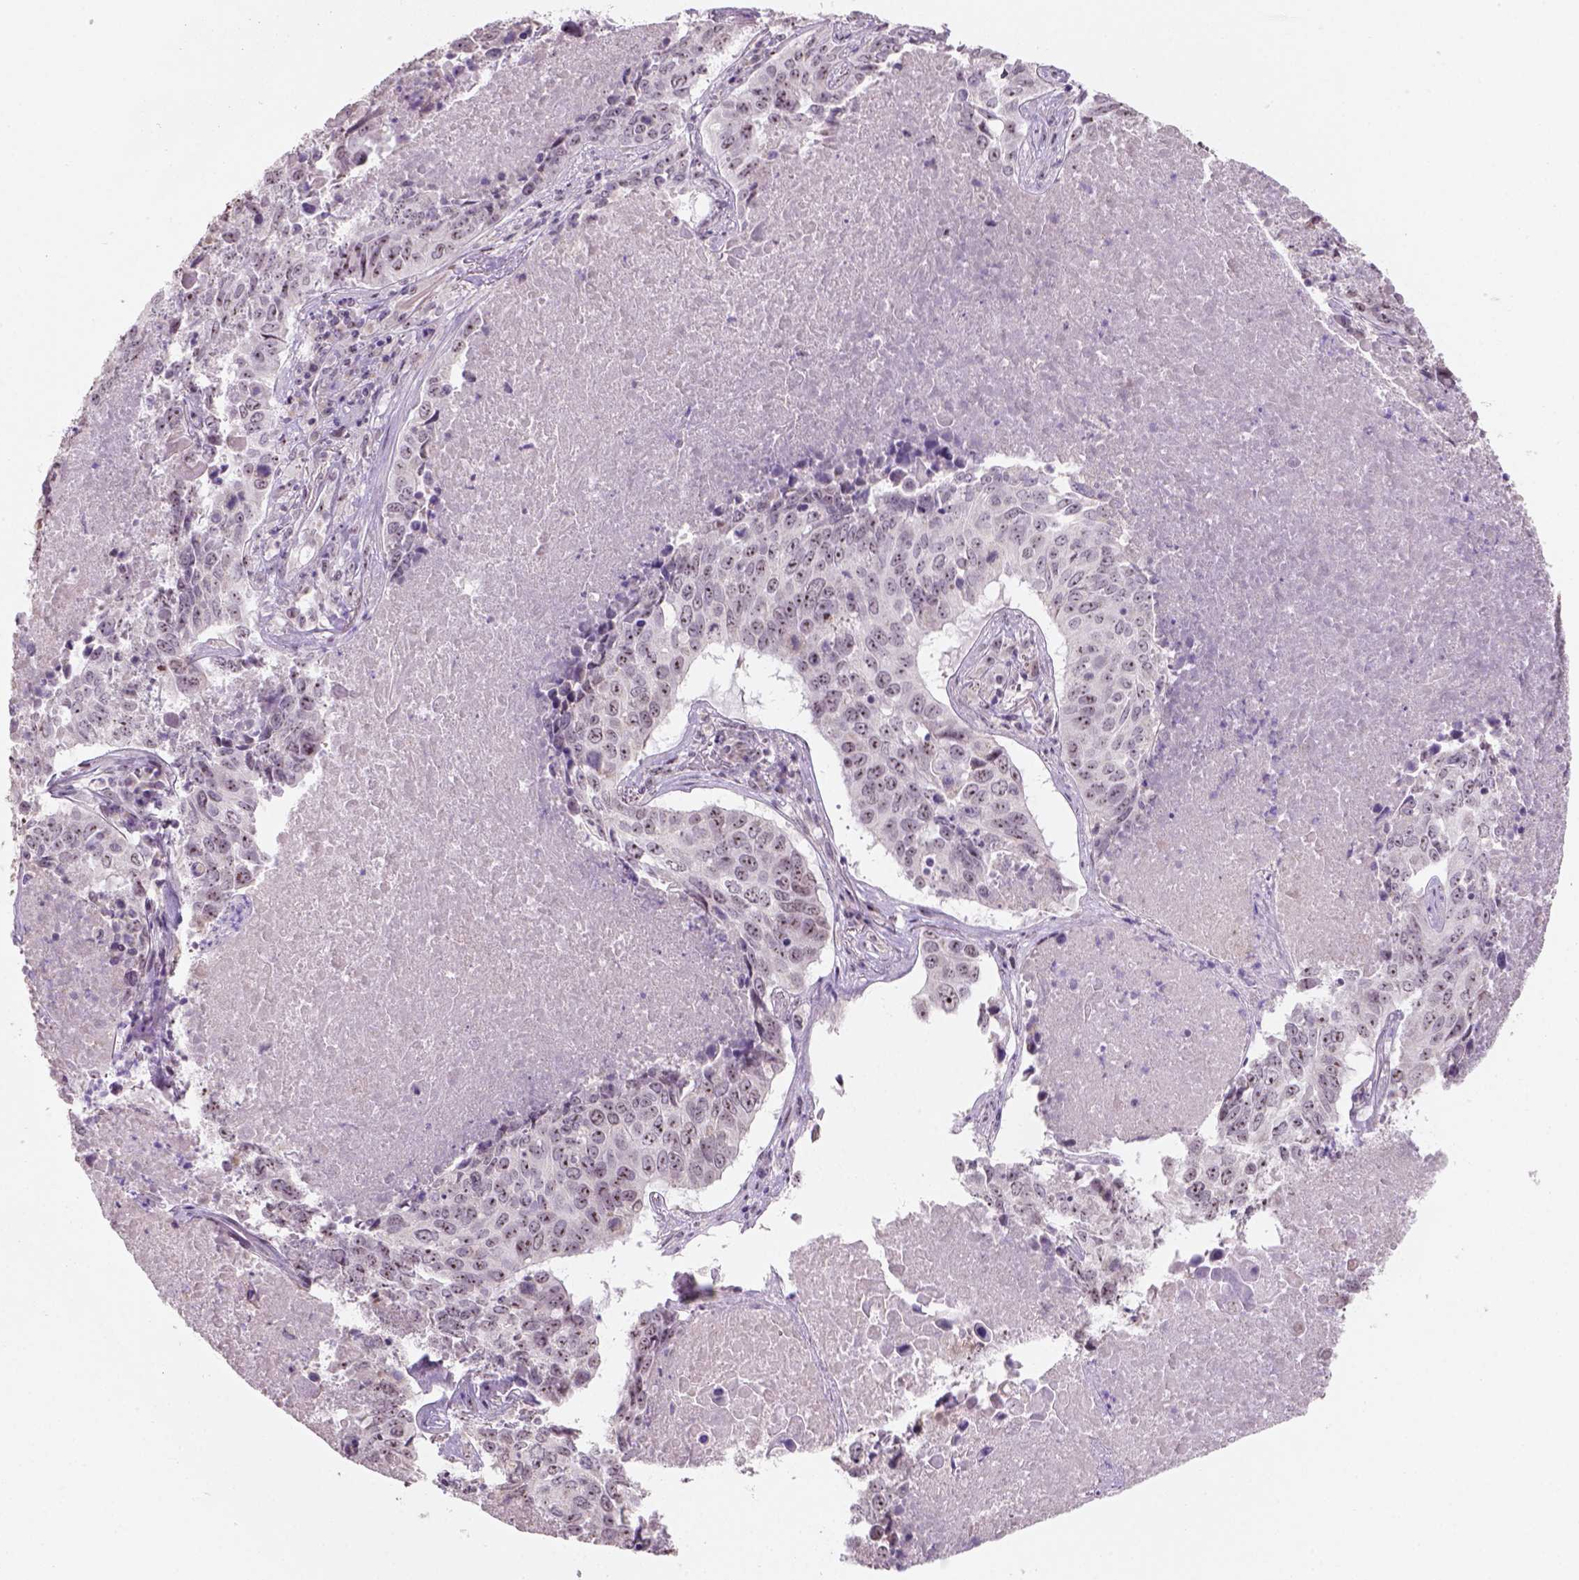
{"staining": {"intensity": "strong", "quantity": "25%-75%", "location": "nuclear"}, "tissue": "lung cancer", "cell_type": "Tumor cells", "image_type": "cancer", "snomed": [{"axis": "morphology", "description": "Normal tissue, NOS"}, {"axis": "morphology", "description": "Squamous cell carcinoma, NOS"}, {"axis": "topography", "description": "Bronchus"}, {"axis": "topography", "description": "Lung"}], "caption": "The histopathology image exhibits immunohistochemical staining of squamous cell carcinoma (lung). There is strong nuclear expression is seen in about 25%-75% of tumor cells.", "gene": "DDX50", "patient": {"sex": "male", "age": 64}}